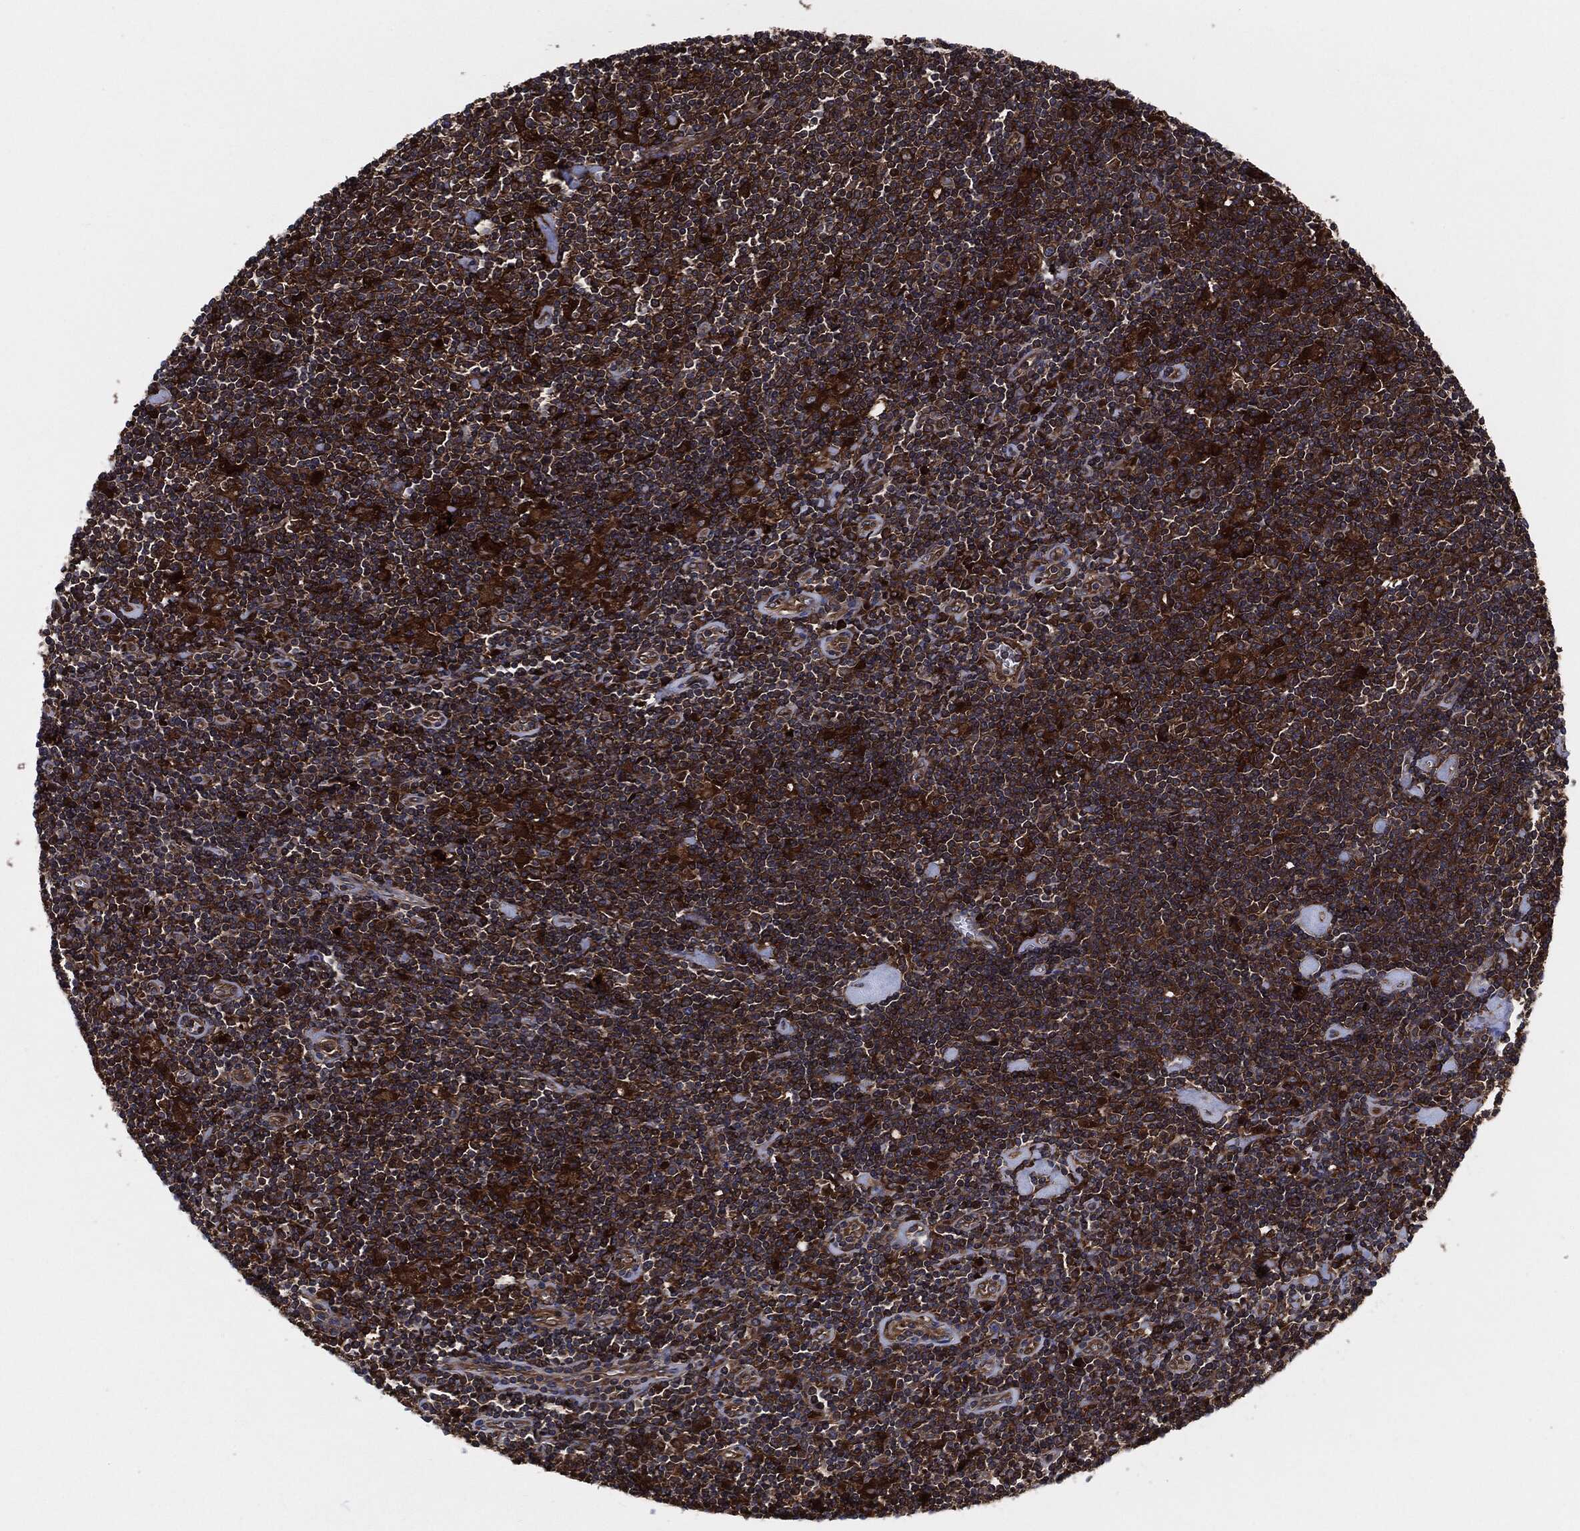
{"staining": {"intensity": "strong", "quantity": ">75%", "location": "cytoplasmic/membranous"}, "tissue": "lymphoma", "cell_type": "Tumor cells", "image_type": "cancer", "snomed": [{"axis": "morphology", "description": "Hodgkin's disease, NOS"}, {"axis": "topography", "description": "Lymph node"}], "caption": "High-power microscopy captured an immunohistochemistry histopathology image of Hodgkin's disease, revealing strong cytoplasmic/membranous staining in about >75% of tumor cells. Immunohistochemistry (ihc) stains the protein of interest in brown and the nuclei are stained blue.", "gene": "XPNPEP1", "patient": {"sex": "male", "age": 40}}